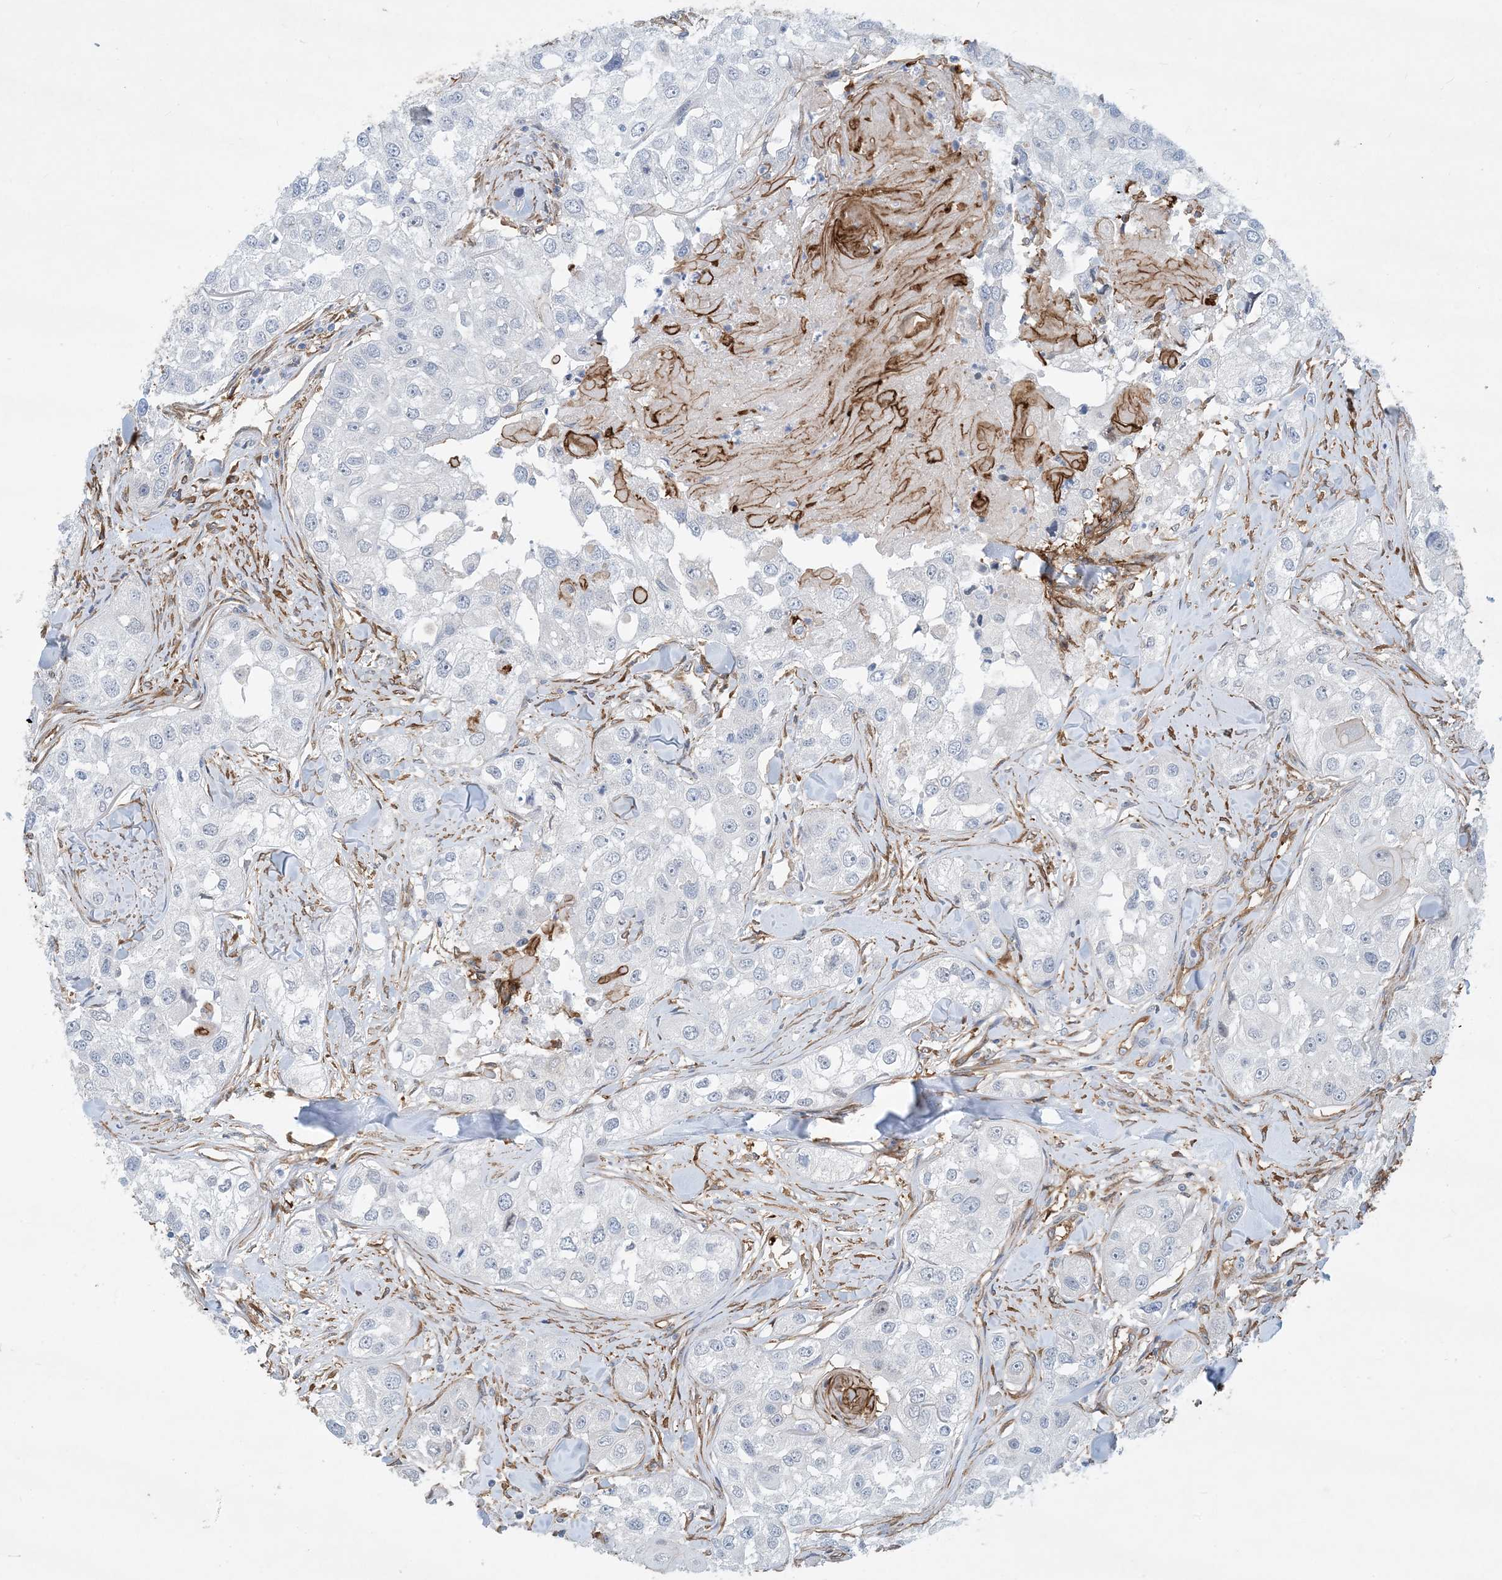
{"staining": {"intensity": "negative", "quantity": "none", "location": "none"}, "tissue": "head and neck cancer", "cell_type": "Tumor cells", "image_type": "cancer", "snomed": [{"axis": "morphology", "description": "Normal tissue, NOS"}, {"axis": "morphology", "description": "Squamous cell carcinoma, NOS"}, {"axis": "topography", "description": "Skeletal muscle"}, {"axis": "topography", "description": "Head-Neck"}], "caption": "Histopathology image shows no significant protein expression in tumor cells of head and neck cancer. (Brightfield microscopy of DAB (3,3'-diaminobenzidine) immunohistochemistry (IHC) at high magnification).", "gene": "EIF2A", "patient": {"sex": "male", "age": 51}}